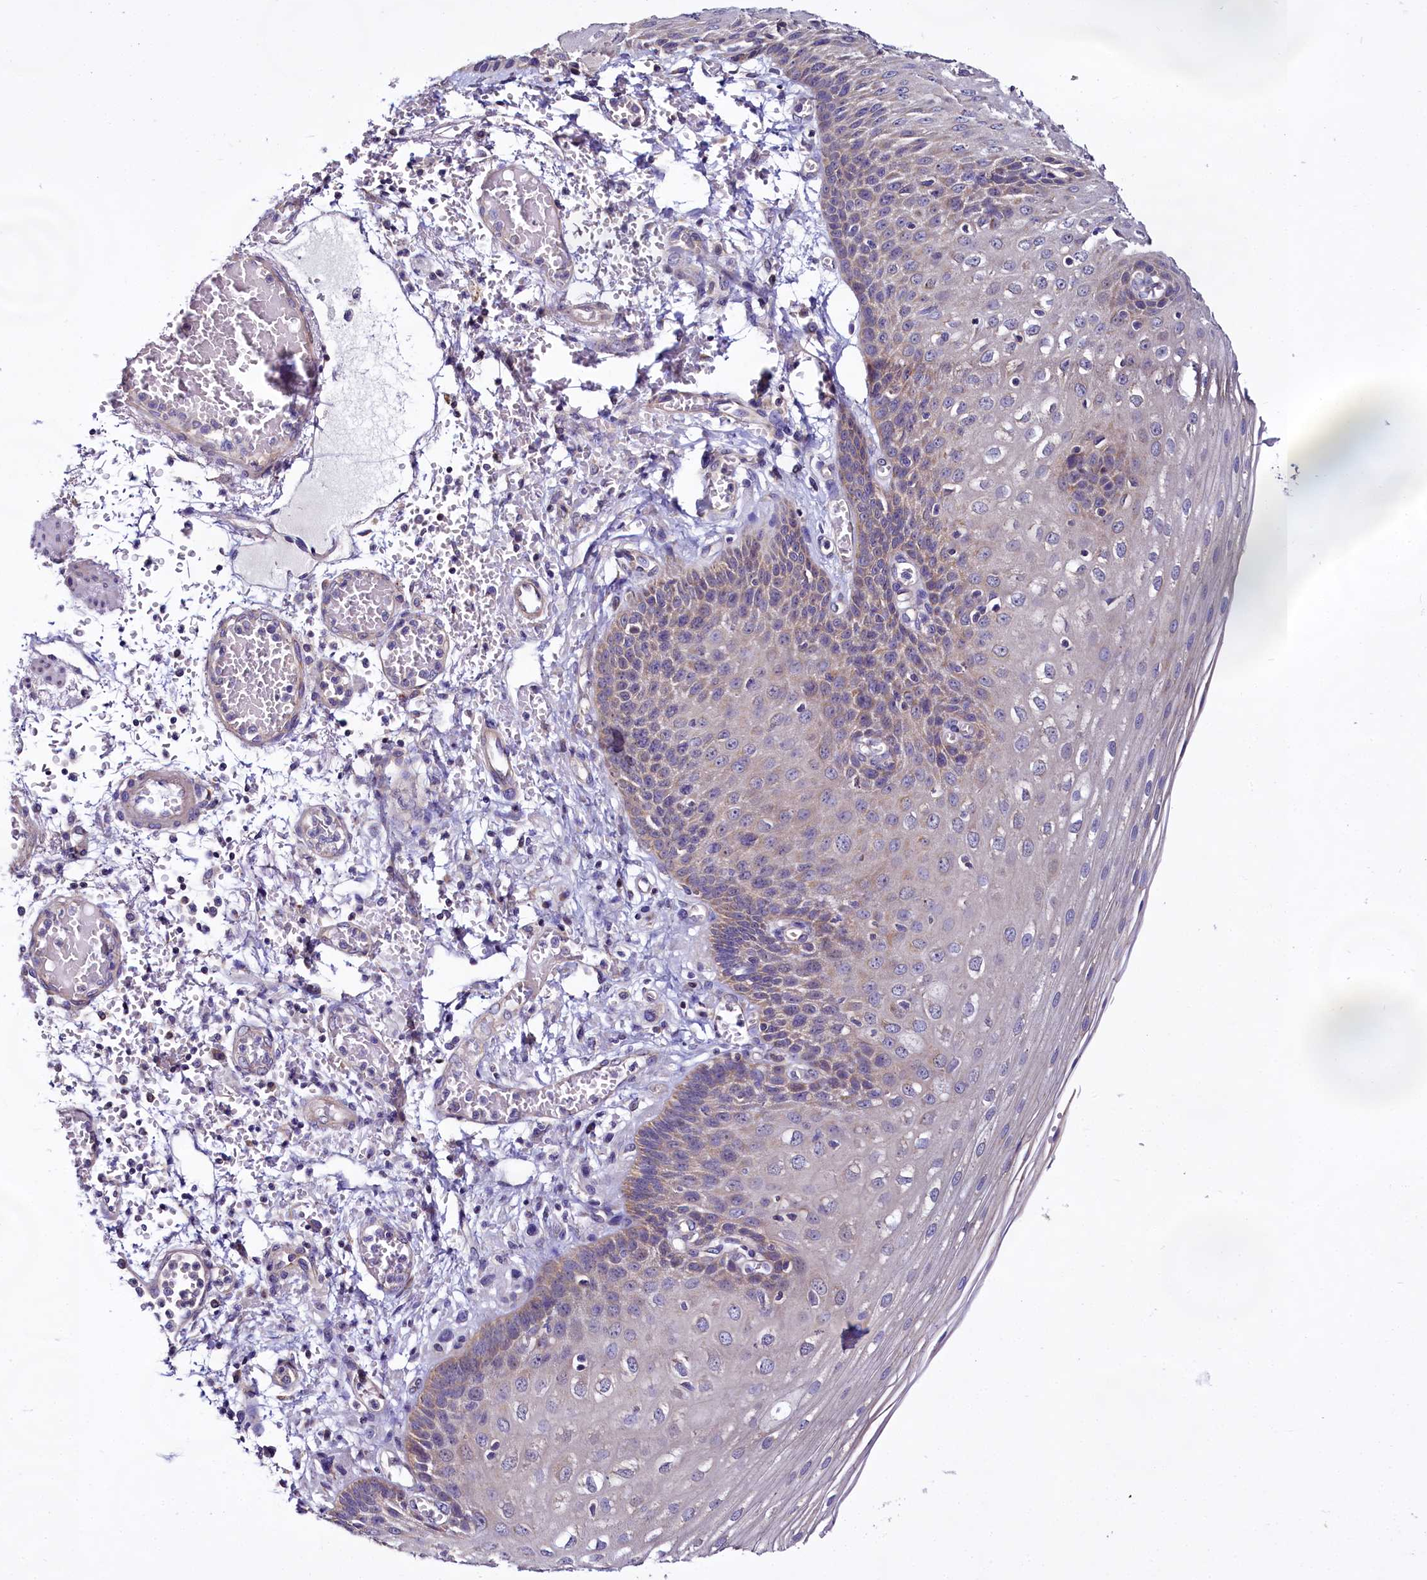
{"staining": {"intensity": "moderate", "quantity": "<25%", "location": "cytoplasmic/membranous"}, "tissue": "esophagus", "cell_type": "Squamous epithelial cells", "image_type": "normal", "snomed": [{"axis": "morphology", "description": "Normal tissue, NOS"}, {"axis": "topography", "description": "Esophagus"}], "caption": "Protein analysis of benign esophagus shows moderate cytoplasmic/membranous expression in approximately <25% of squamous epithelial cells.", "gene": "CEP295", "patient": {"sex": "male", "age": 81}}